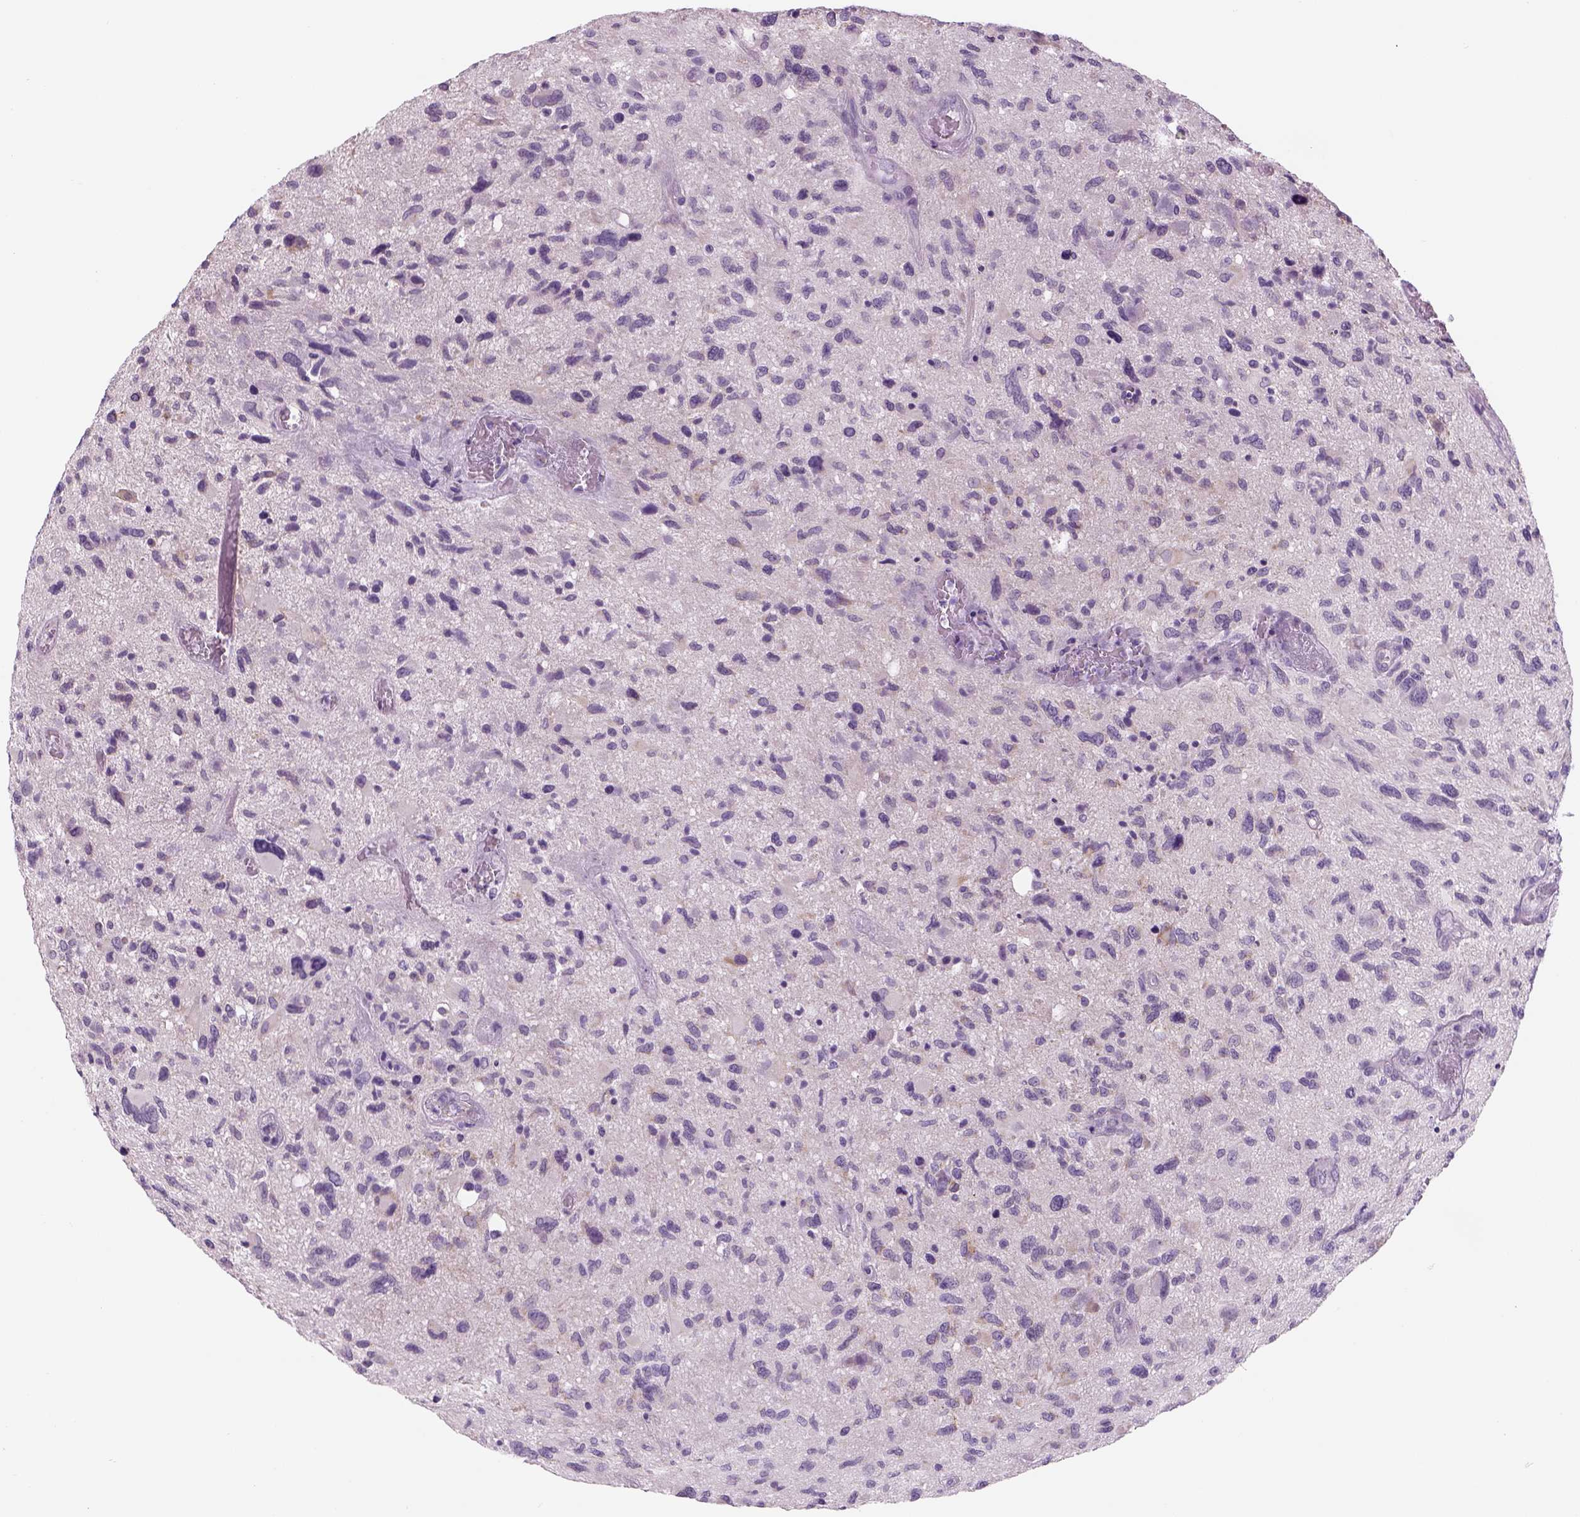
{"staining": {"intensity": "negative", "quantity": "none", "location": "none"}, "tissue": "glioma", "cell_type": "Tumor cells", "image_type": "cancer", "snomed": [{"axis": "morphology", "description": "Glioma, malignant, NOS"}, {"axis": "morphology", "description": "Glioma, malignant, High grade"}, {"axis": "topography", "description": "Brain"}], "caption": "This is an immunohistochemistry (IHC) photomicrograph of human glioma. There is no staining in tumor cells.", "gene": "KCNMB4", "patient": {"sex": "female", "age": 71}}